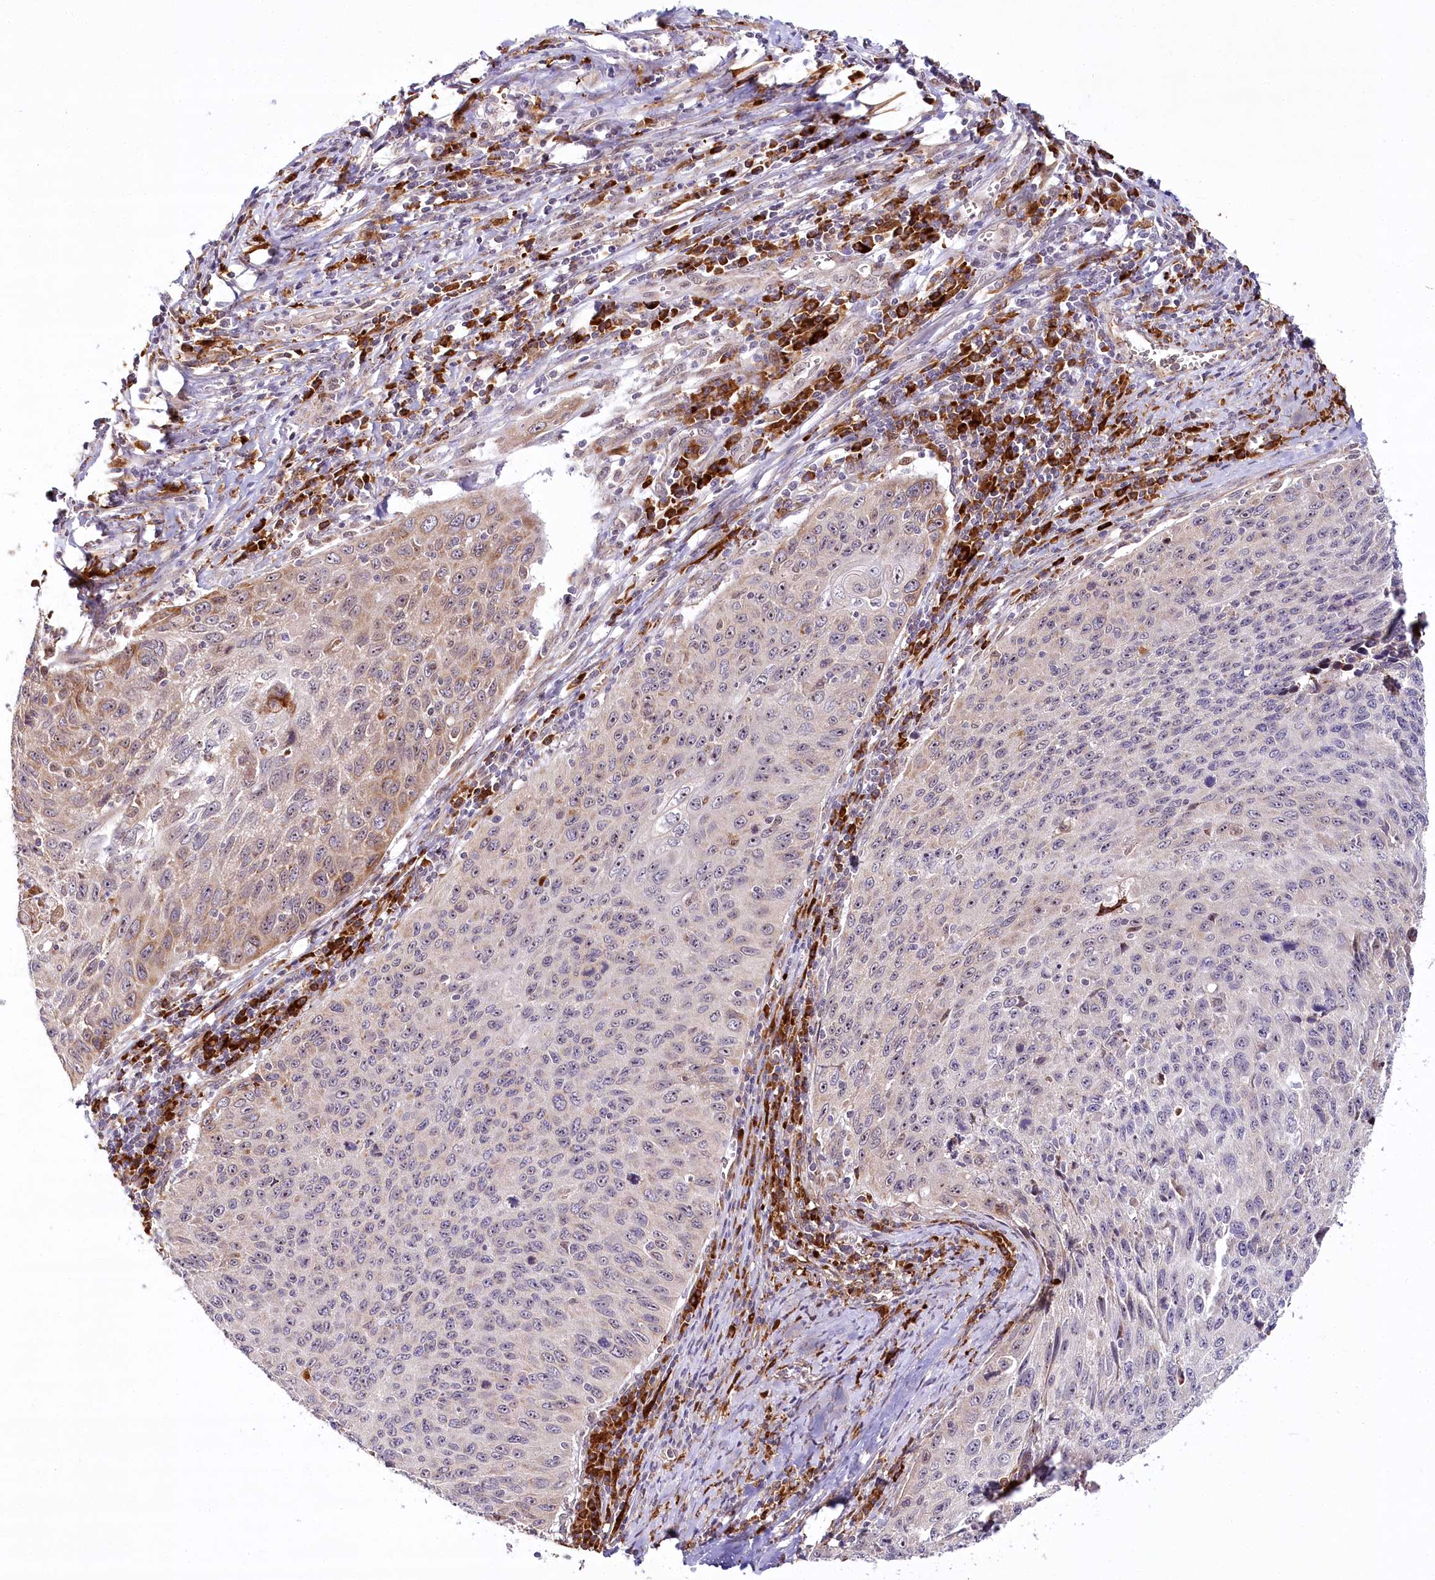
{"staining": {"intensity": "weak", "quantity": "<25%", "location": "cytoplasmic/membranous"}, "tissue": "cervical cancer", "cell_type": "Tumor cells", "image_type": "cancer", "snomed": [{"axis": "morphology", "description": "Squamous cell carcinoma, NOS"}, {"axis": "topography", "description": "Cervix"}], "caption": "The micrograph reveals no significant expression in tumor cells of squamous cell carcinoma (cervical). The staining was performed using DAB to visualize the protein expression in brown, while the nuclei were stained in blue with hematoxylin (Magnification: 20x).", "gene": "WDR36", "patient": {"sex": "female", "age": 53}}